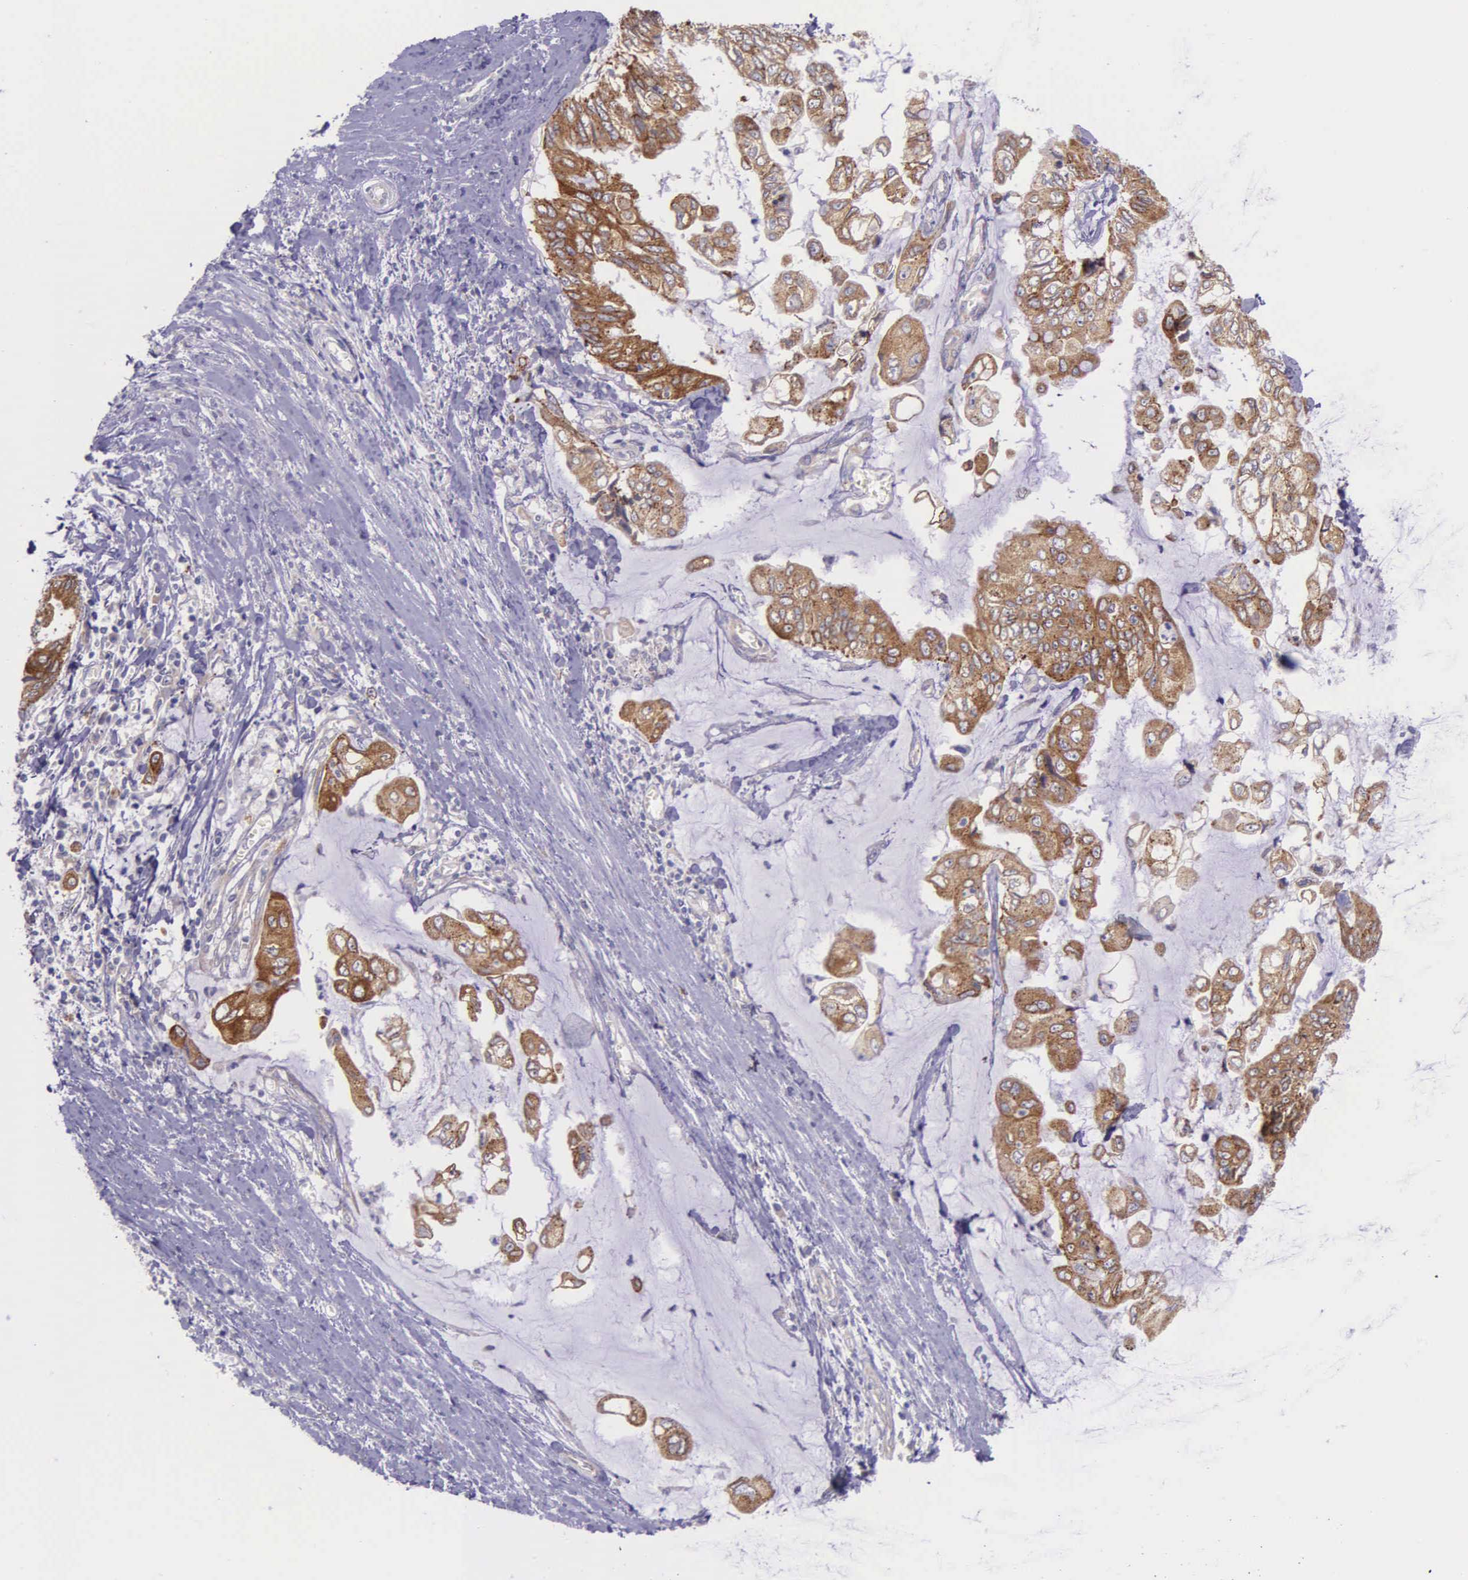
{"staining": {"intensity": "moderate", "quantity": ">75%", "location": "cytoplasmic/membranous"}, "tissue": "stomach cancer", "cell_type": "Tumor cells", "image_type": "cancer", "snomed": [{"axis": "morphology", "description": "Adenocarcinoma, NOS"}, {"axis": "topography", "description": "Stomach, upper"}], "caption": "Stomach cancer tissue displays moderate cytoplasmic/membranous expression in approximately >75% of tumor cells, visualized by immunohistochemistry.", "gene": "NSDHL", "patient": {"sex": "male", "age": 80}}